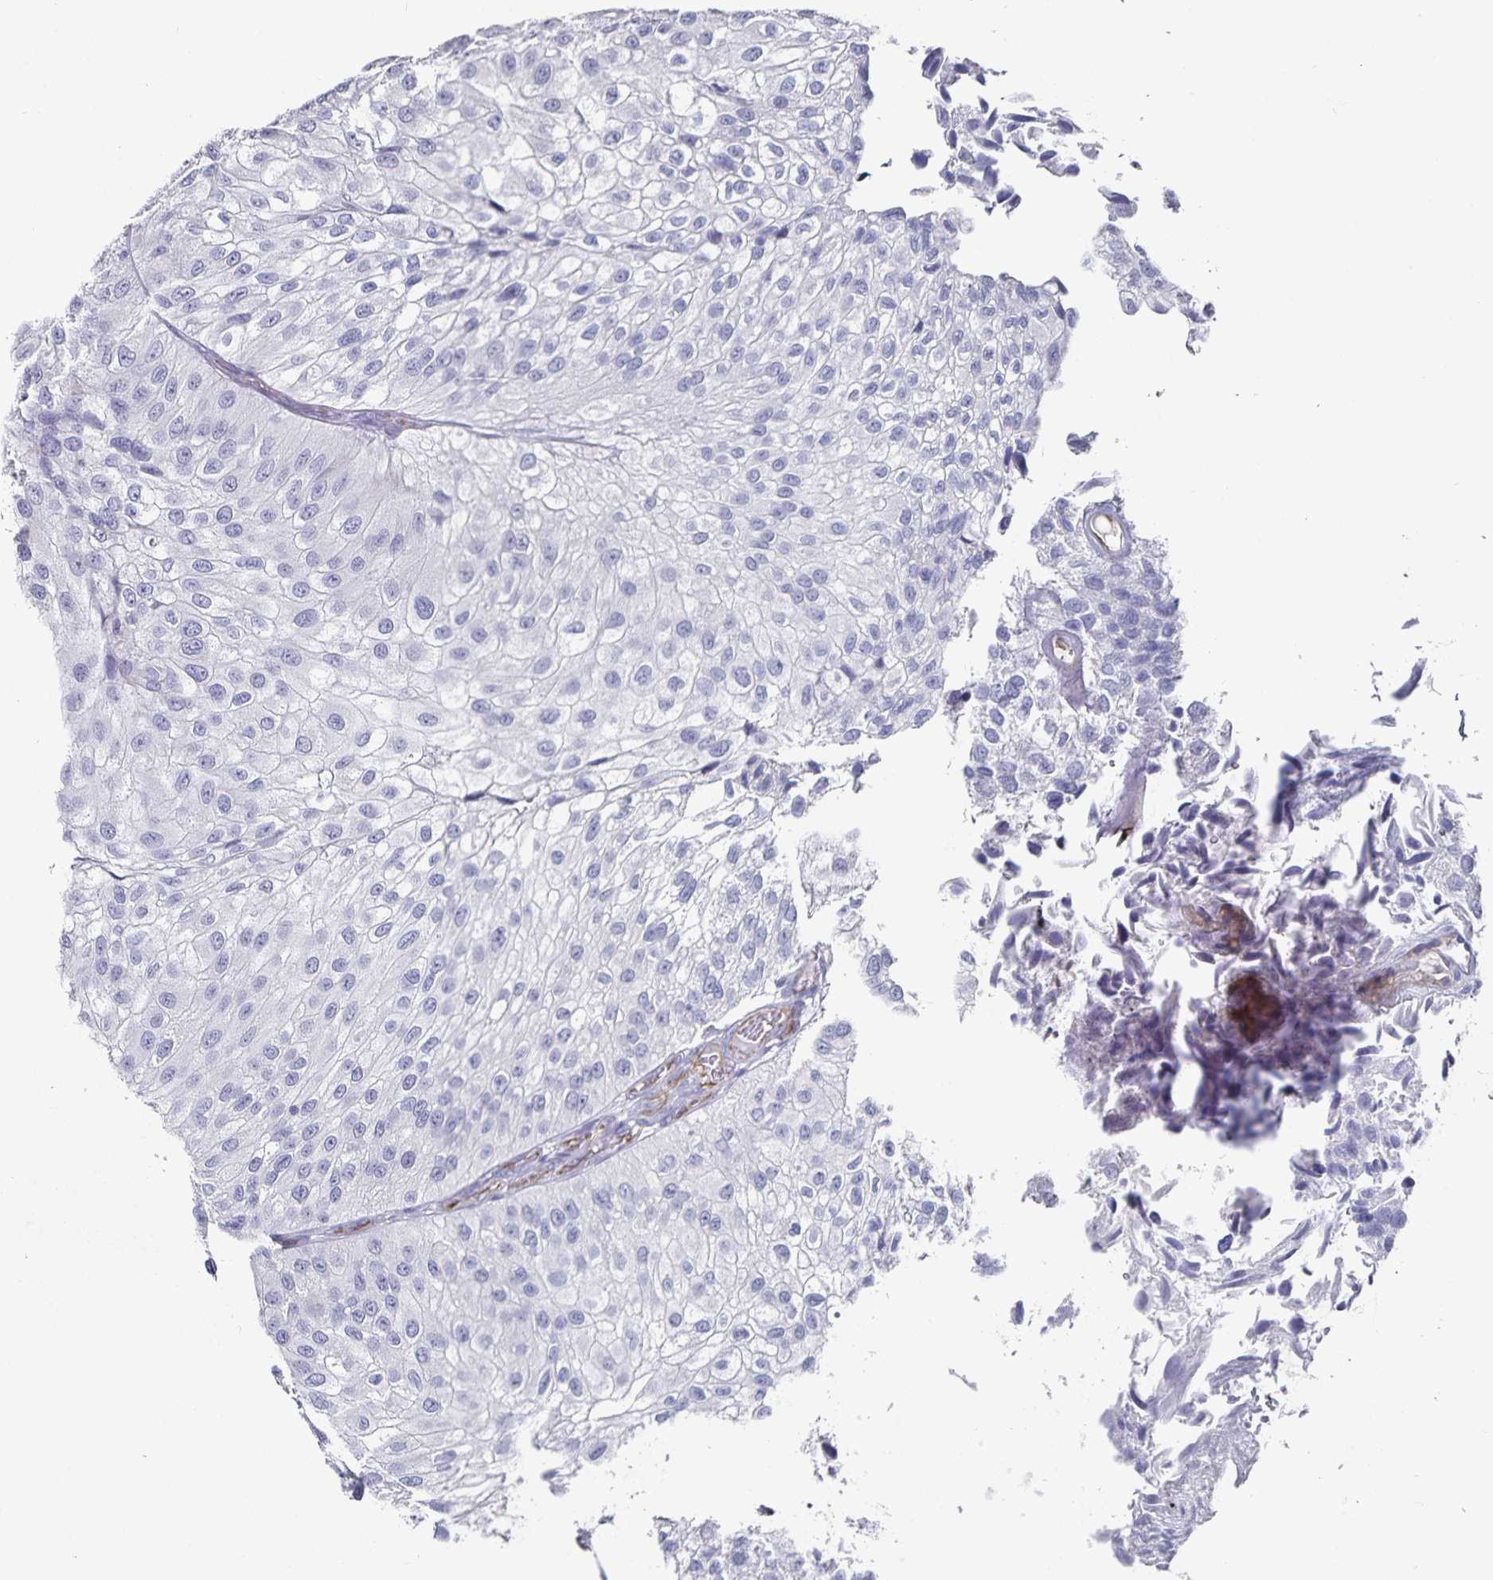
{"staining": {"intensity": "negative", "quantity": "none", "location": "none"}, "tissue": "urothelial cancer", "cell_type": "Tumor cells", "image_type": "cancer", "snomed": [{"axis": "morphology", "description": "Urothelial carcinoma, NOS"}, {"axis": "topography", "description": "Urinary bladder"}], "caption": "Micrograph shows no protein staining in tumor cells of transitional cell carcinoma tissue.", "gene": "PODXL", "patient": {"sex": "male", "age": 87}}